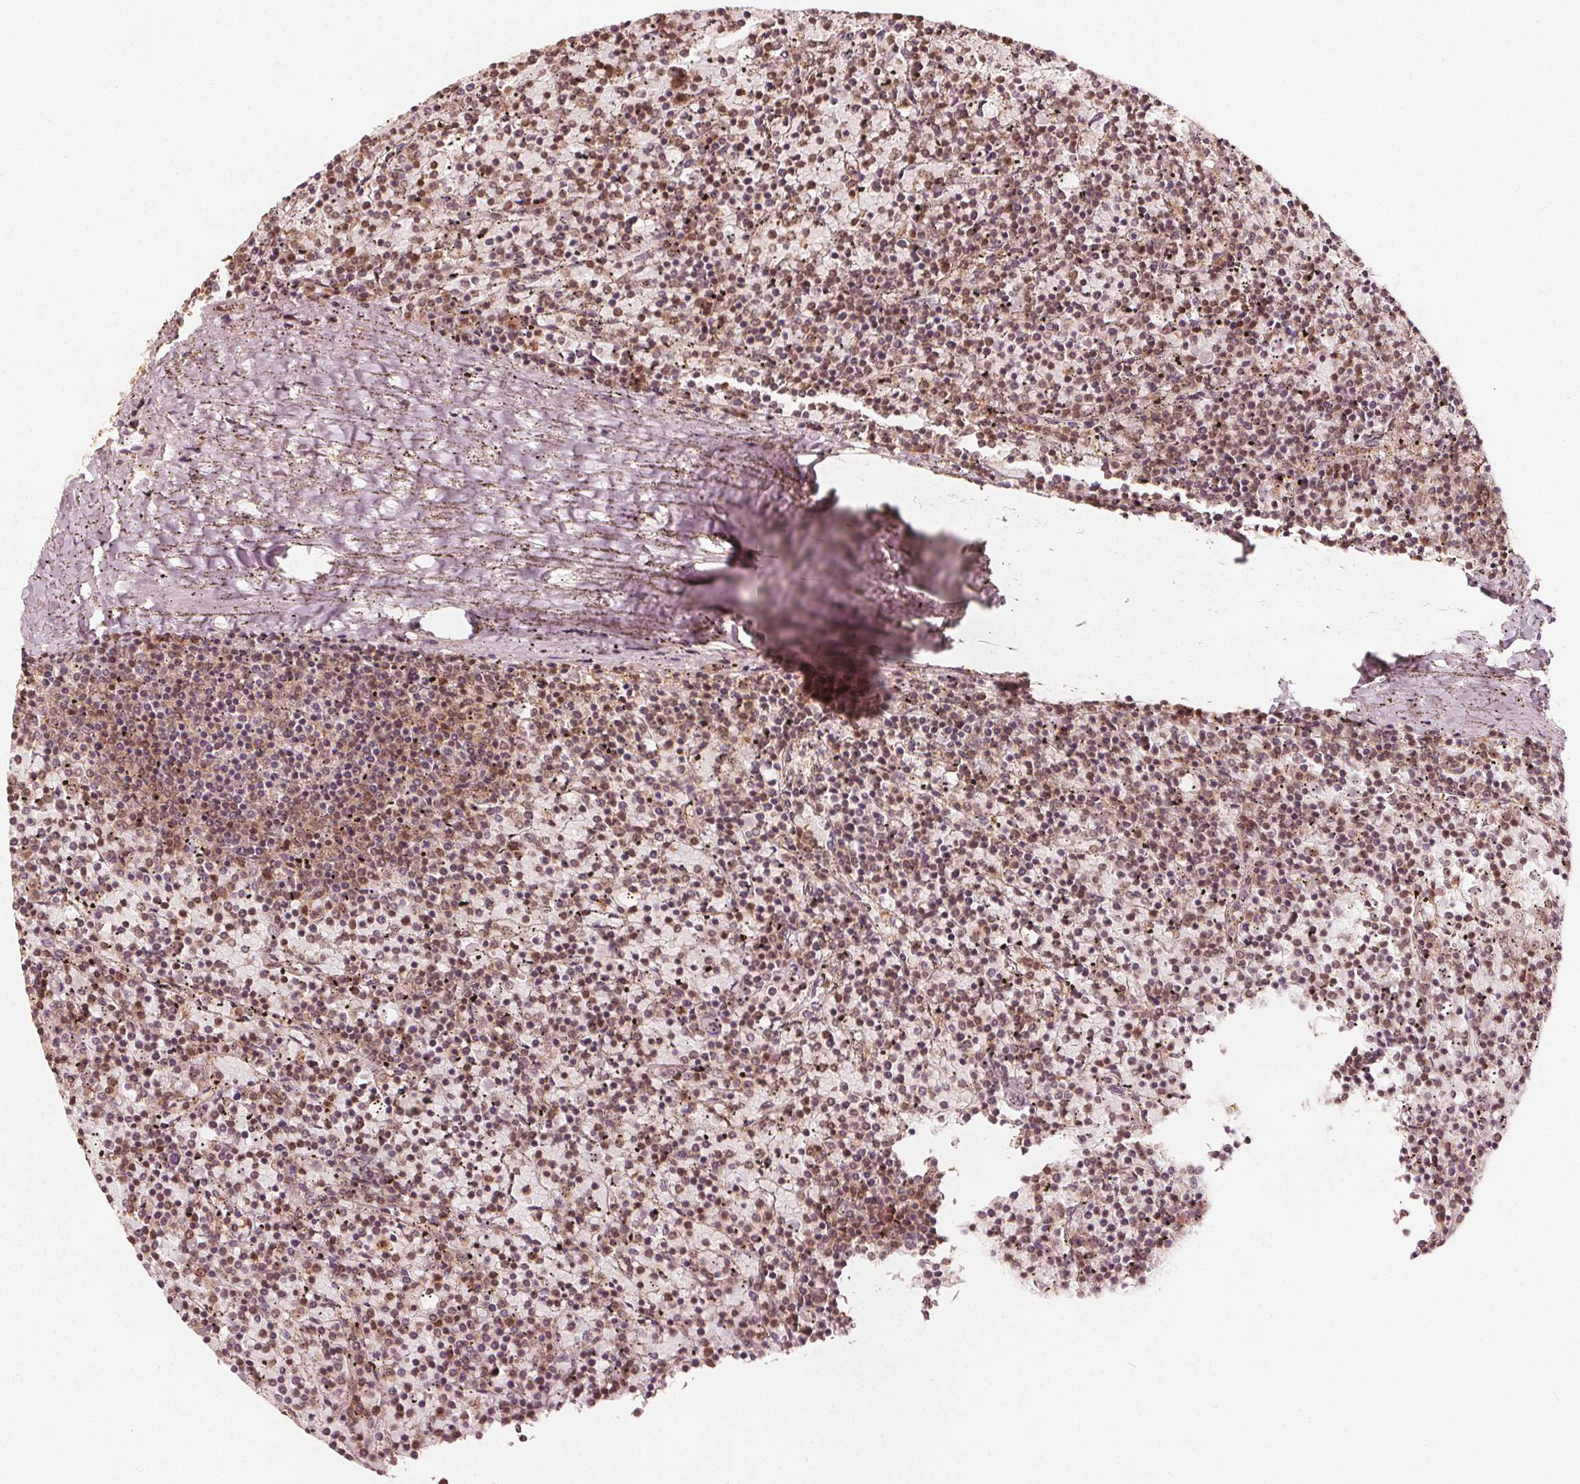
{"staining": {"intensity": "moderate", "quantity": ">75%", "location": "cytoplasmic/membranous,nuclear"}, "tissue": "lymphoma", "cell_type": "Tumor cells", "image_type": "cancer", "snomed": [{"axis": "morphology", "description": "Malignant lymphoma, non-Hodgkin's type, Low grade"}, {"axis": "topography", "description": "Spleen"}], "caption": "Tumor cells exhibit medium levels of moderate cytoplasmic/membranous and nuclear staining in approximately >75% of cells in lymphoma. Using DAB (3,3'-diaminobenzidine) (brown) and hematoxylin (blue) stains, captured at high magnification using brightfield microscopy.", "gene": "AIP", "patient": {"sex": "female", "age": 77}}